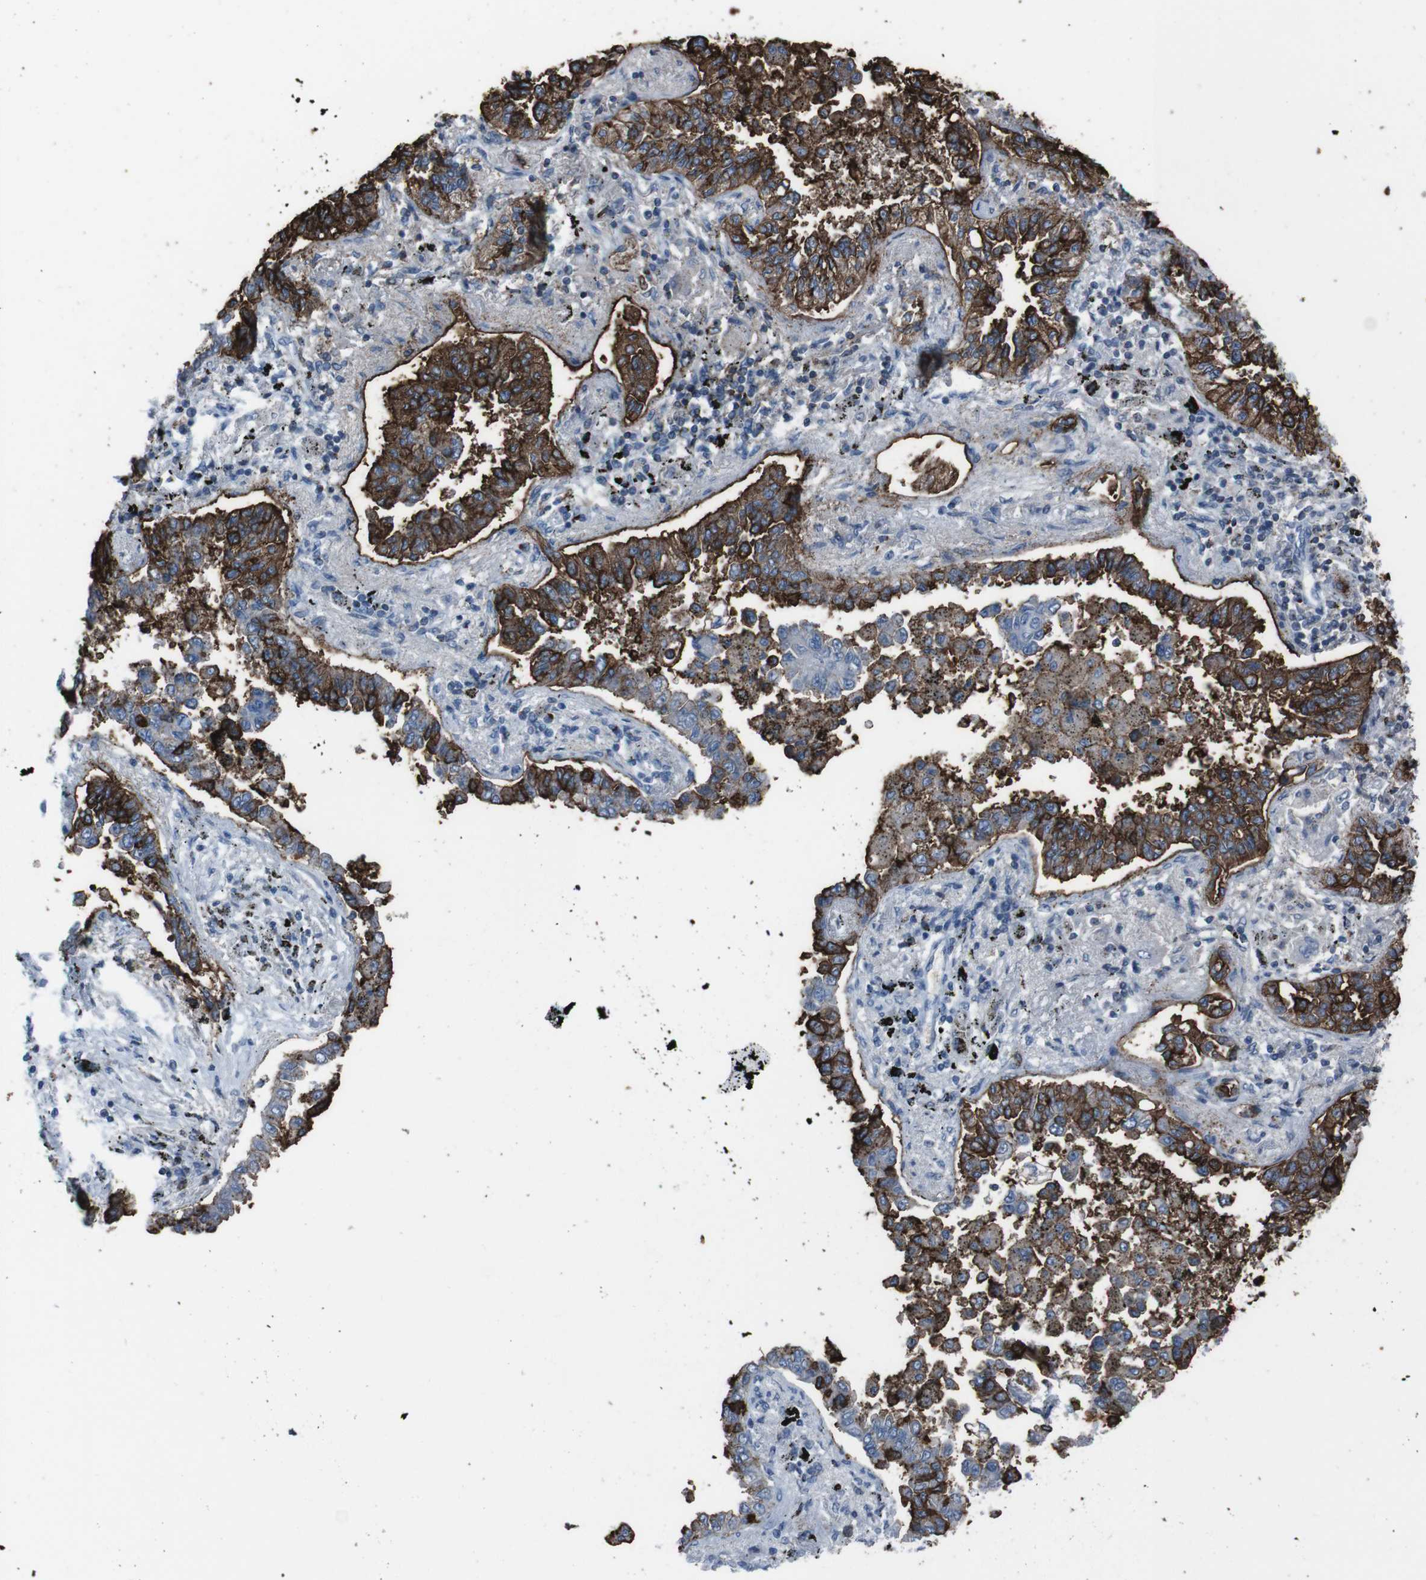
{"staining": {"intensity": "moderate", "quantity": ">75%", "location": "cytoplasmic/membranous"}, "tissue": "lung cancer", "cell_type": "Tumor cells", "image_type": "cancer", "snomed": [{"axis": "morphology", "description": "Normal tissue, NOS"}, {"axis": "morphology", "description": "Adenocarcinoma, NOS"}, {"axis": "topography", "description": "Lung"}], "caption": "DAB (3,3'-diaminobenzidine) immunohistochemical staining of human adenocarcinoma (lung) exhibits moderate cytoplasmic/membranous protein staining in approximately >75% of tumor cells. Using DAB (brown) and hematoxylin (blue) stains, captured at high magnification using brightfield microscopy.", "gene": "ST6GAL1", "patient": {"sex": "male", "age": 59}}